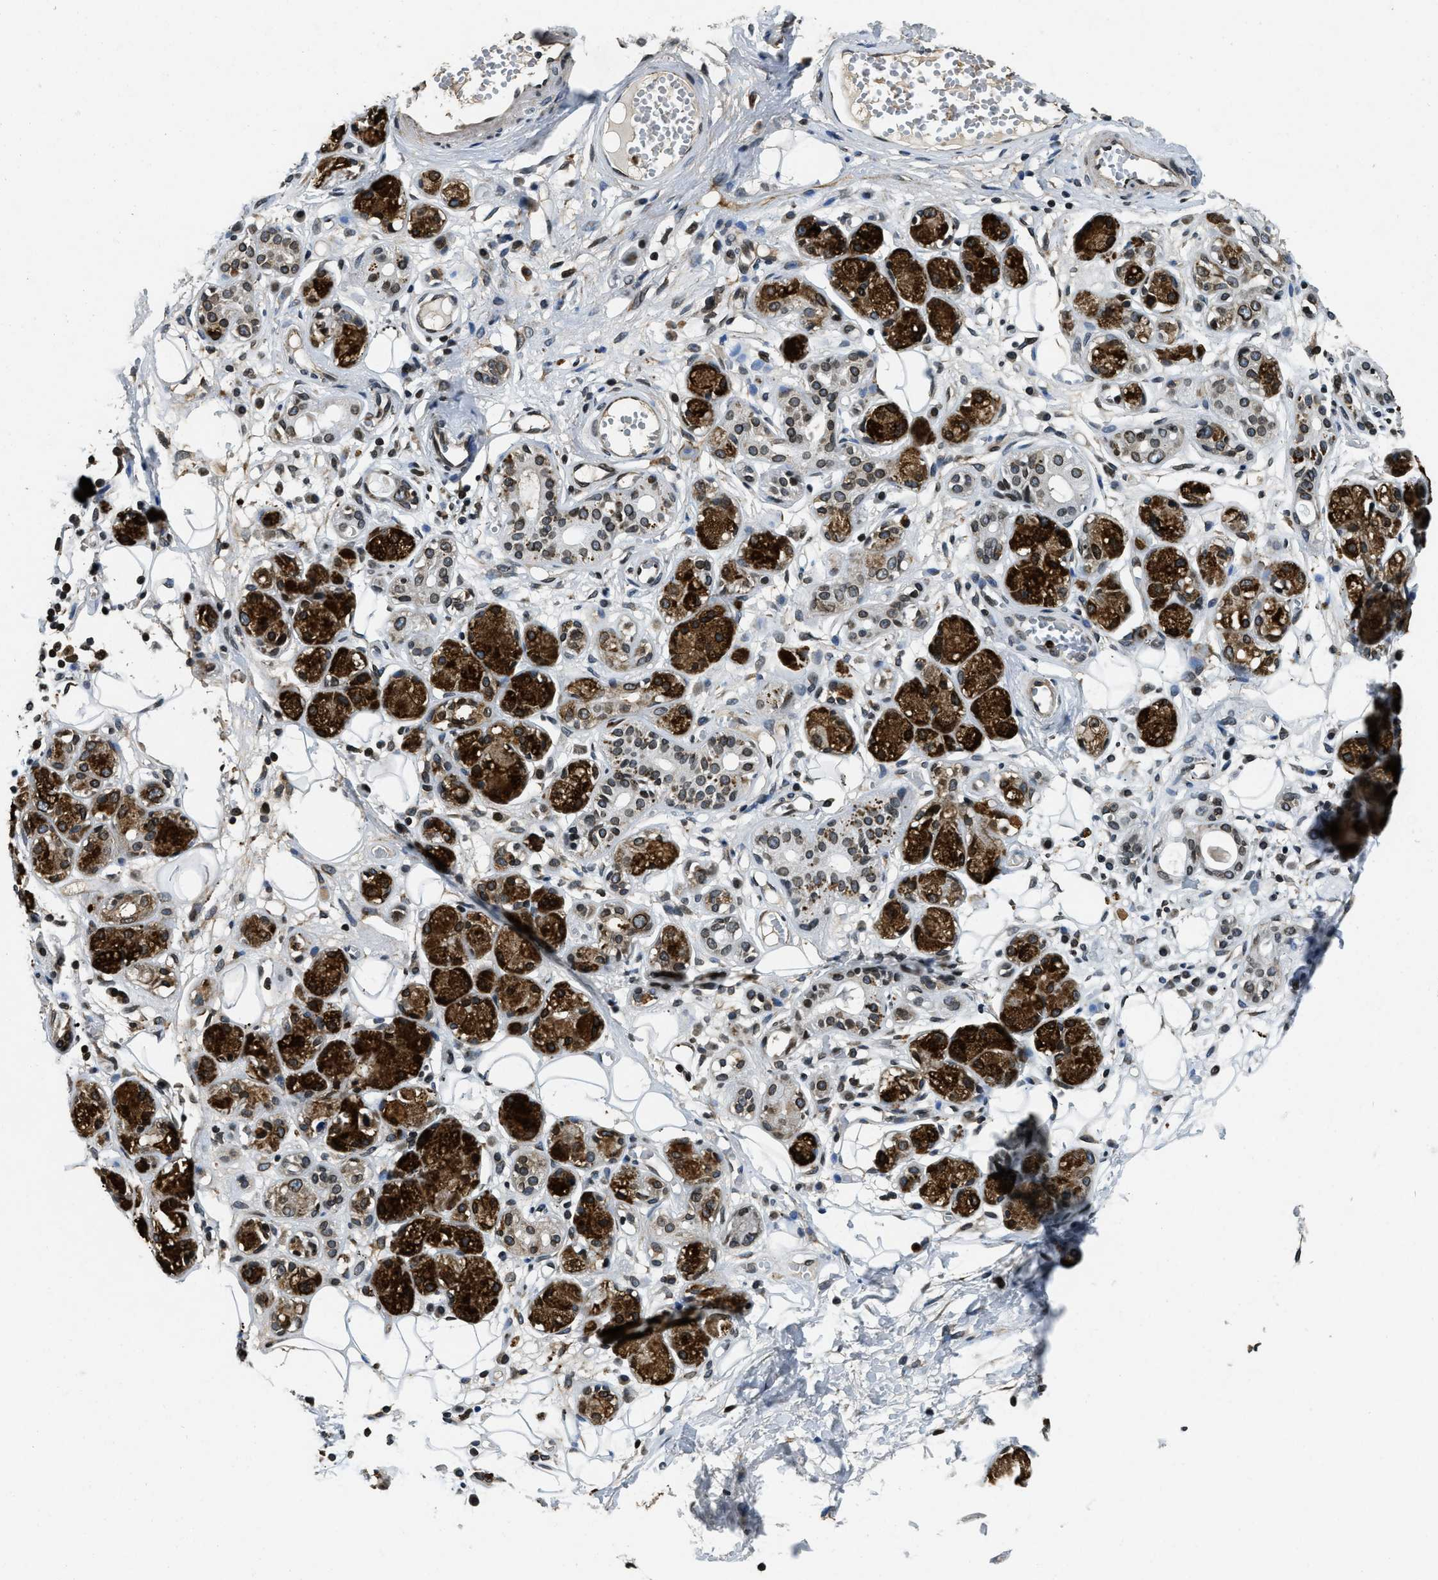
{"staining": {"intensity": "moderate", "quantity": ">75%", "location": "nuclear"}, "tissue": "adipose tissue", "cell_type": "Adipocytes", "image_type": "normal", "snomed": [{"axis": "morphology", "description": "Normal tissue, NOS"}, {"axis": "morphology", "description": "Inflammation, NOS"}, {"axis": "topography", "description": "Salivary gland"}, {"axis": "topography", "description": "Peripheral nerve tissue"}], "caption": "This is an image of immunohistochemistry staining of unremarkable adipose tissue, which shows moderate expression in the nuclear of adipocytes.", "gene": "ZC3HC1", "patient": {"sex": "female", "age": 75}}